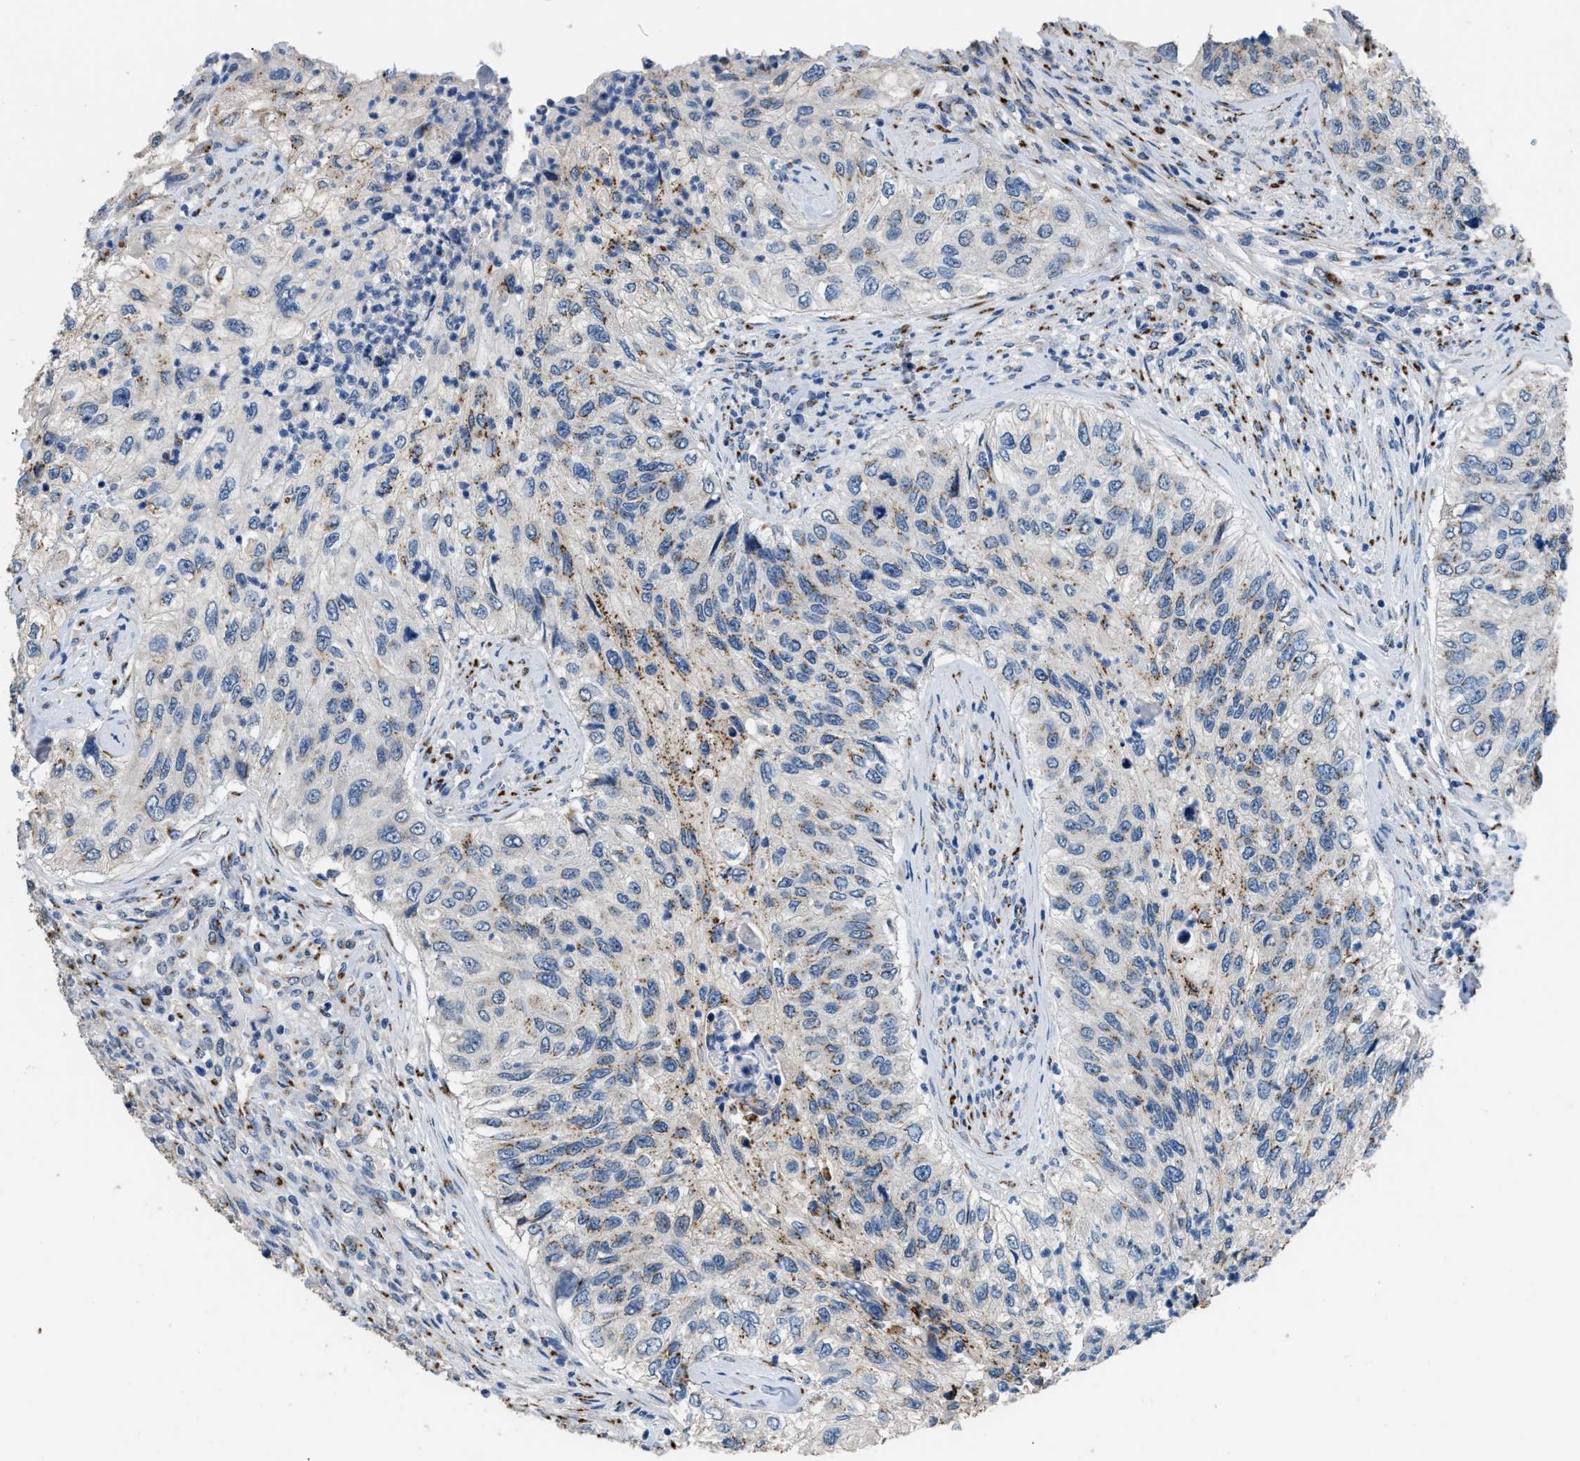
{"staining": {"intensity": "weak", "quantity": "25%-75%", "location": "cytoplasmic/membranous"}, "tissue": "urothelial cancer", "cell_type": "Tumor cells", "image_type": "cancer", "snomed": [{"axis": "morphology", "description": "Urothelial carcinoma, High grade"}, {"axis": "topography", "description": "Urinary bladder"}], "caption": "Urothelial carcinoma (high-grade) stained for a protein (brown) shows weak cytoplasmic/membranous positive expression in approximately 25%-75% of tumor cells.", "gene": "GOLM1", "patient": {"sex": "female", "age": 60}}